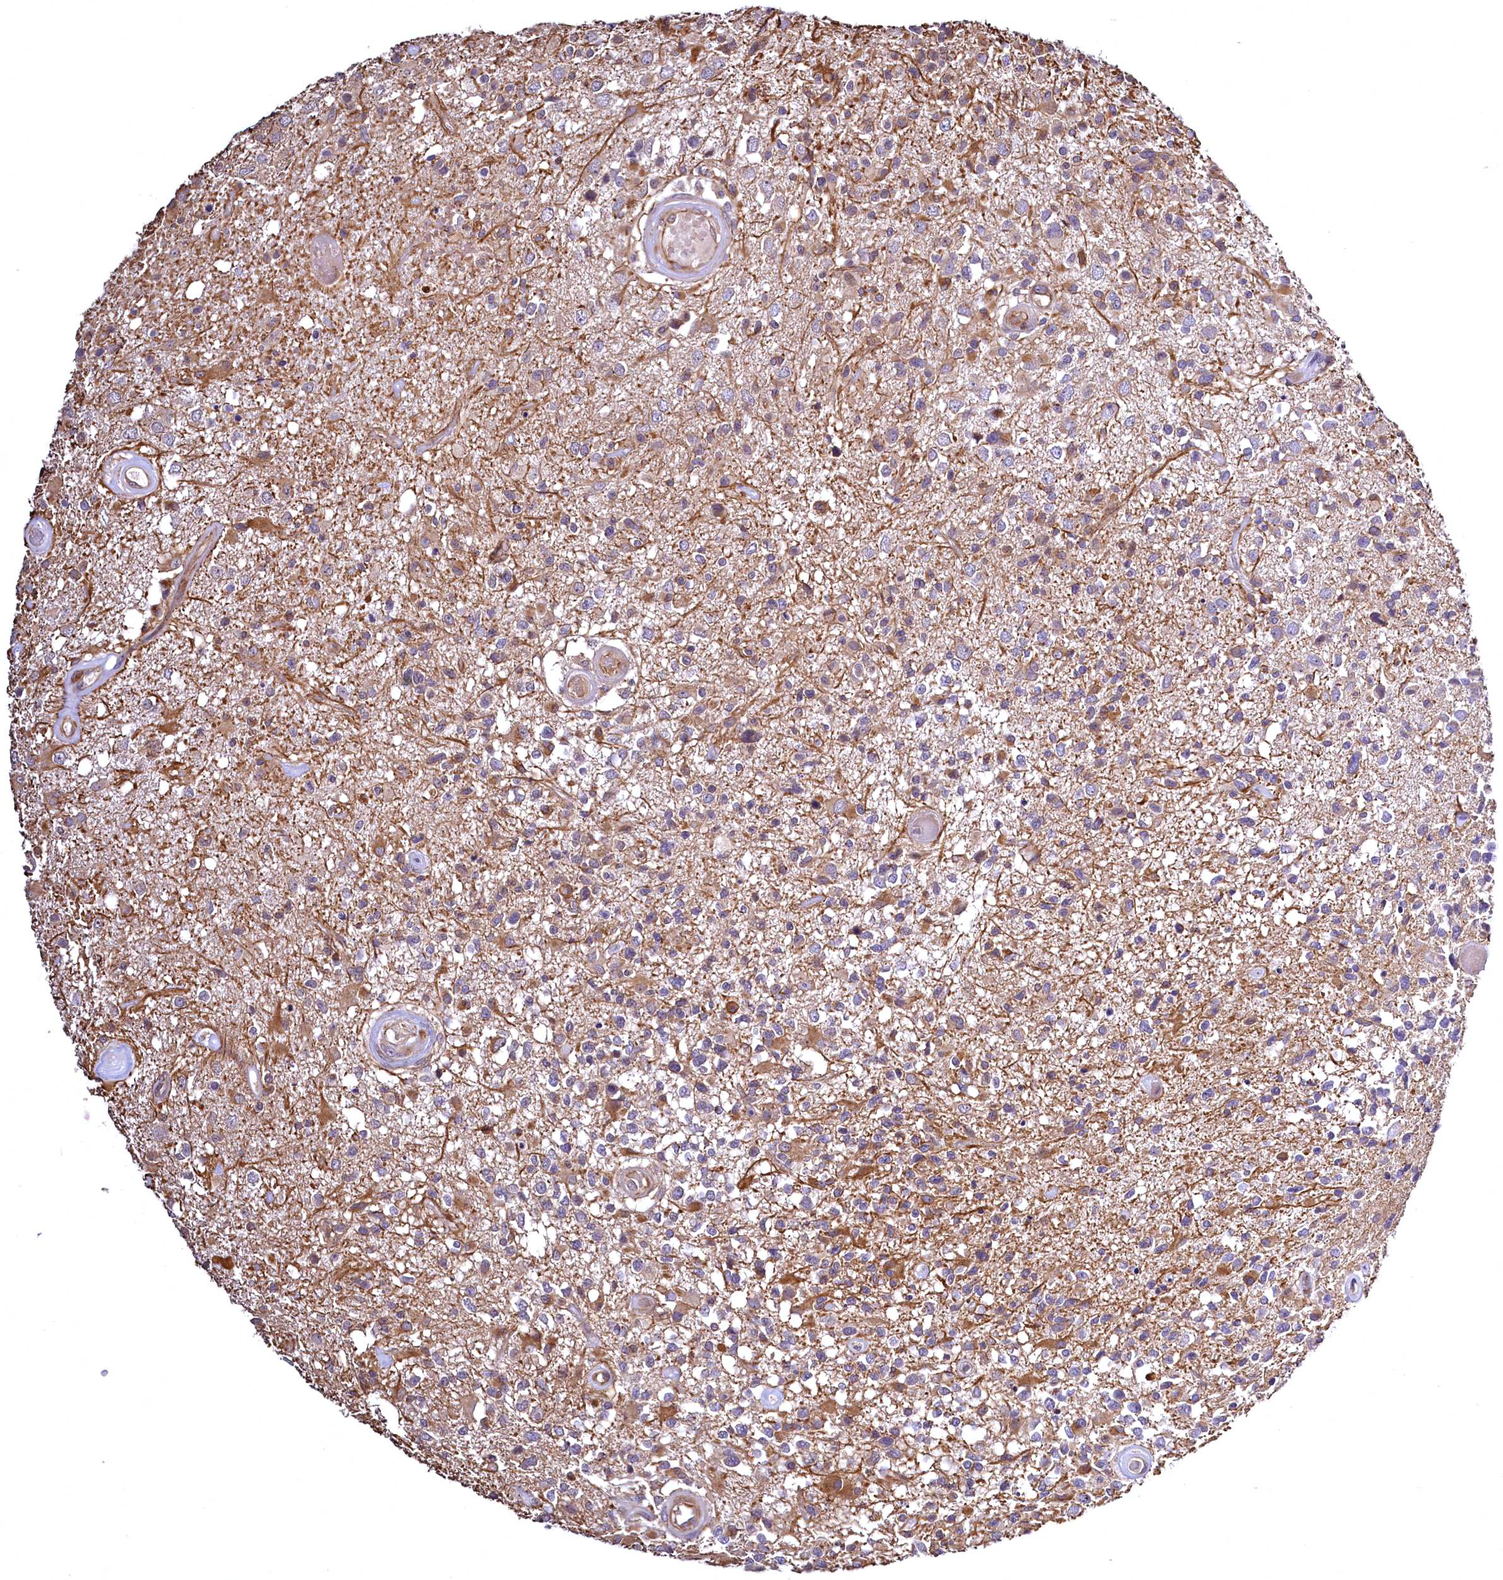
{"staining": {"intensity": "negative", "quantity": "none", "location": "none"}, "tissue": "glioma", "cell_type": "Tumor cells", "image_type": "cancer", "snomed": [{"axis": "morphology", "description": "Glioma, malignant, High grade"}, {"axis": "morphology", "description": "Glioblastoma, NOS"}, {"axis": "topography", "description": "Brain"}], "caption": "Protein analysis of glioma exhibits no significant staining in tumor cells.", "gene": "TBCEL", "patient": {"sex": "male", "age": 60}}